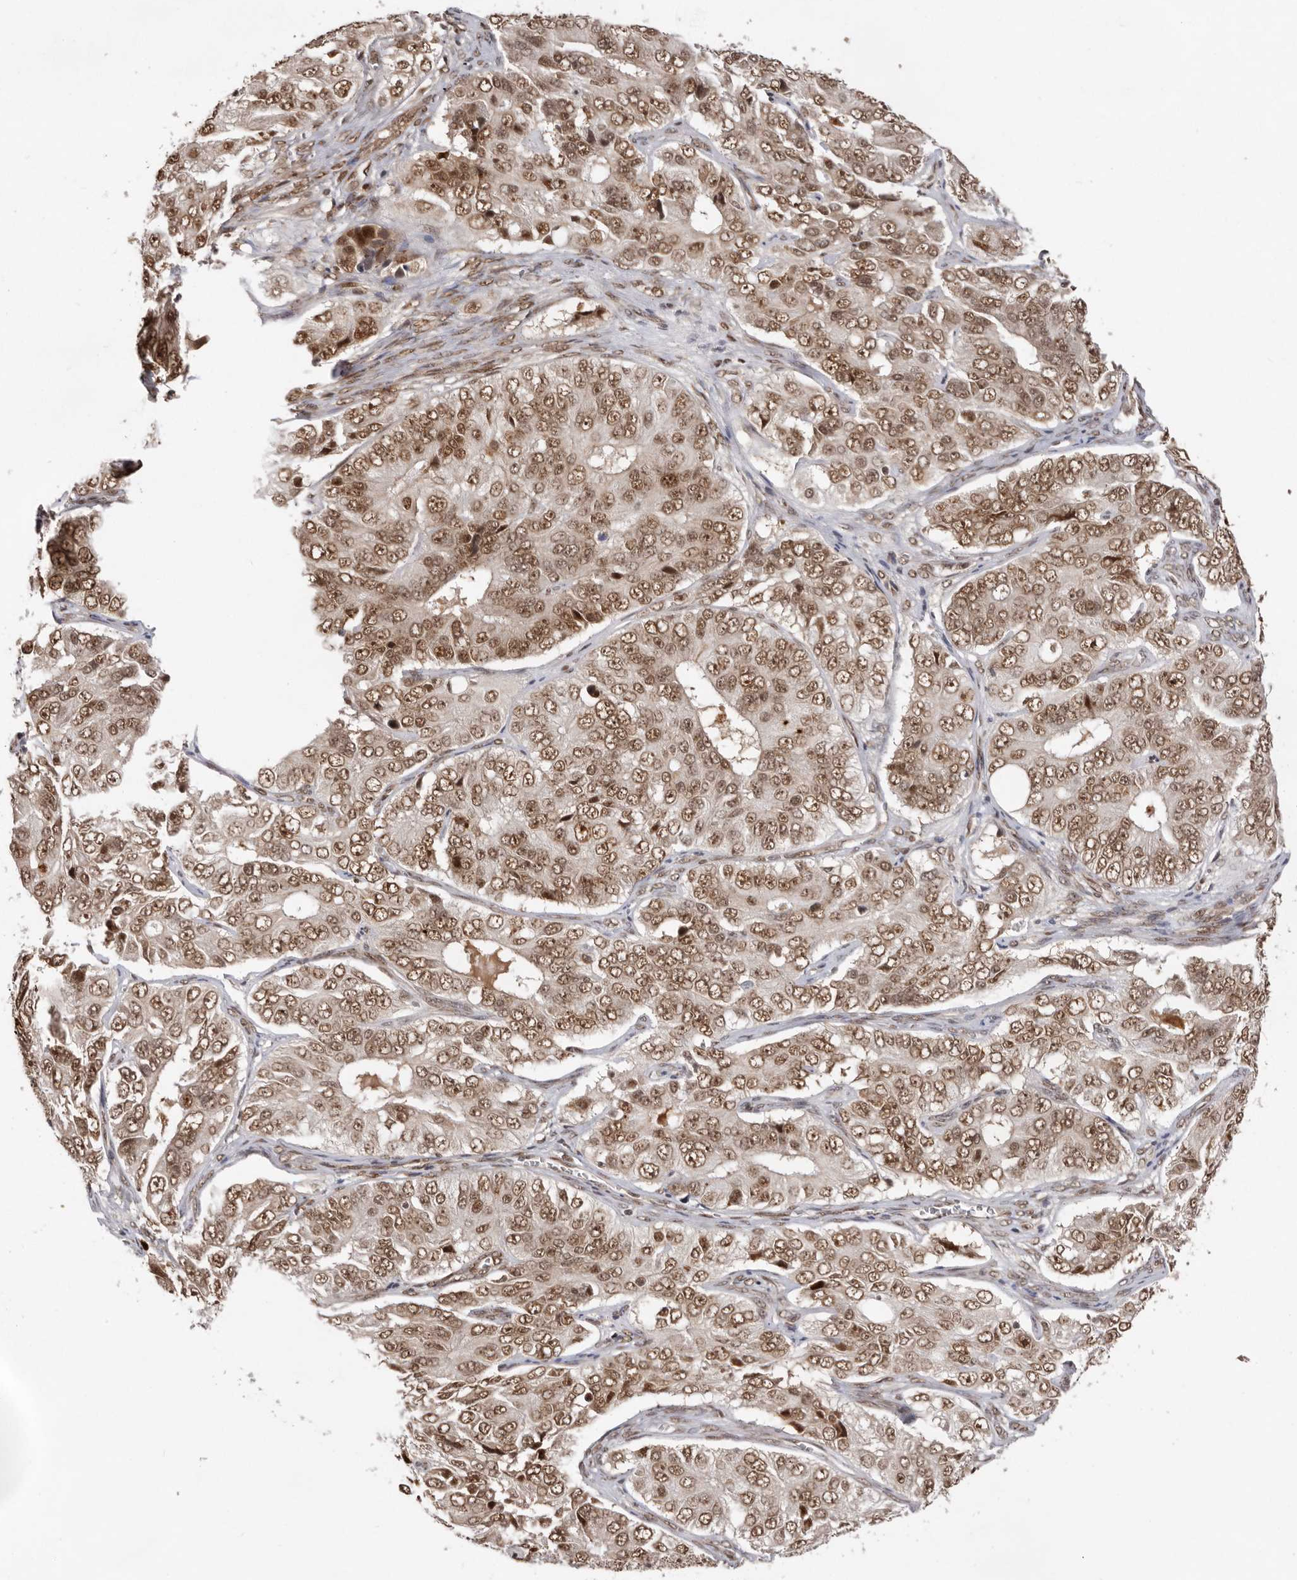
{"staining": {"intensity": "moderate", "quantity": ">75%", "location": "nuclear"}, "tissue": "ovarian cancer", "cell_type": "Tumor cells", "image_type": "cancer", "snomed": [{"axis": "morphology", "description": "Carcinoma, endometroid"}, {"axis": "topography", "description": "Ovary"}], "caption": "Immunohistochemical staining of ovarian cancer shows medium levels of moderate nuclear protein positivity in approximately >75% of tumor cells.", "gene": "CHTOP", "patient": {"sex": "female", "age": 51}}